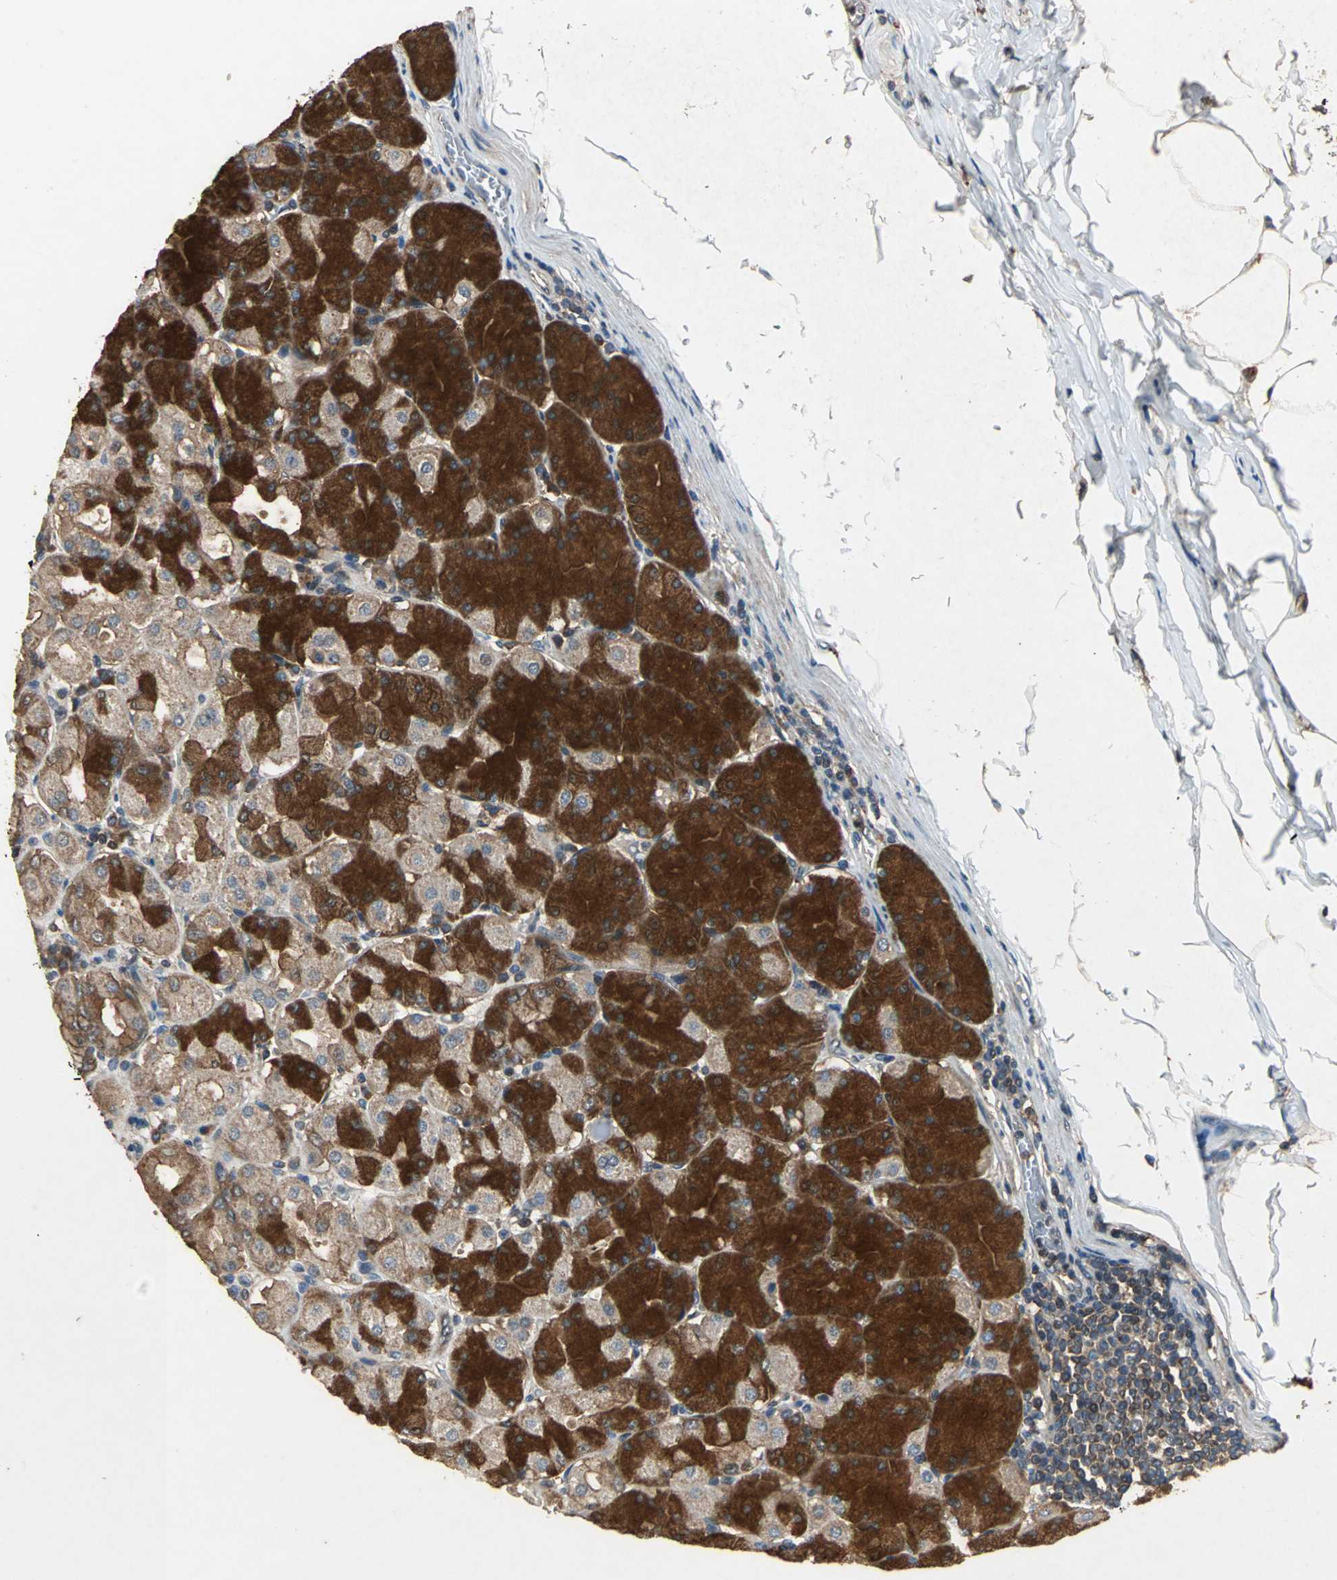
{"staining": {"intensity": "strong", "quantity": "25%-75%", "location": "cytoplasmic/membranous"}, "tissue": "stomach", "cell_type": "Glandular cells", "image_type": "normal", "snomed": [{"axis": "morphology", "description": "Normal tissue, NOS"}, {"axis": "topography", "description": "Stomach, upper"}], "caption": "Brown immunohistochemical staining in normal human stomach demonstrates strong cytoplasmic/membranous staining in about 25%-75% of glandular cells.", "gene": "EIF2B2", "patient": {"sex": "female", "age": 56}}